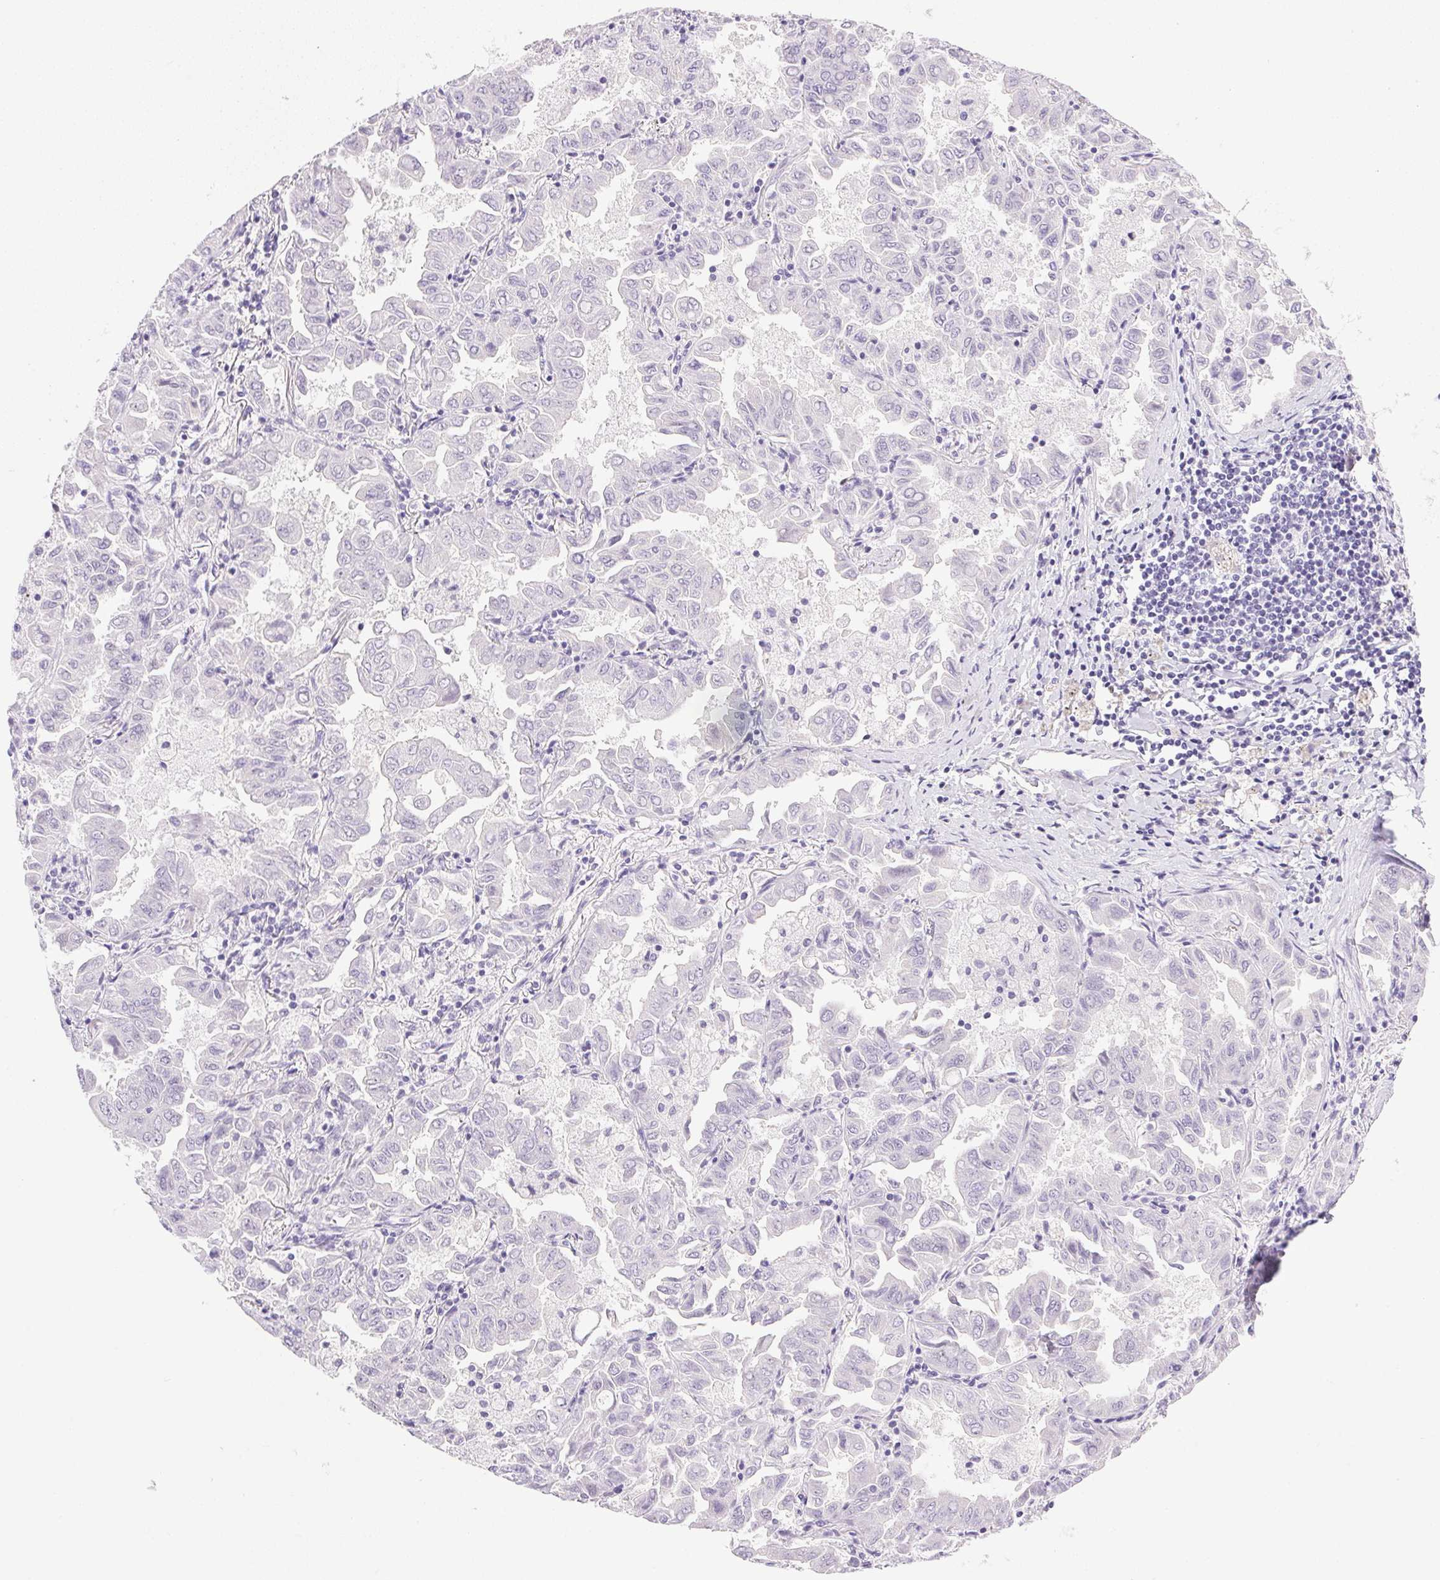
{"staining": {"intensity": "negative", "quantity": "none", "location": "none"}, "tissue": "lung cancer", "cell_type": "Tumor cells", "image_type": "cancer", "snomed": [{"axis": "morphology", "description": "Adenocarcinoma, NOS"}, {"axis": "topography", "description": "Lung"}], "caption": "Human adenocarcinoma (lung) stained for a protein using immunohistochemistry (IHC) displays no staining in tumor cells.", "gene": "ATP6V0A4", "patient": {"sex": "male", "age": 64}}